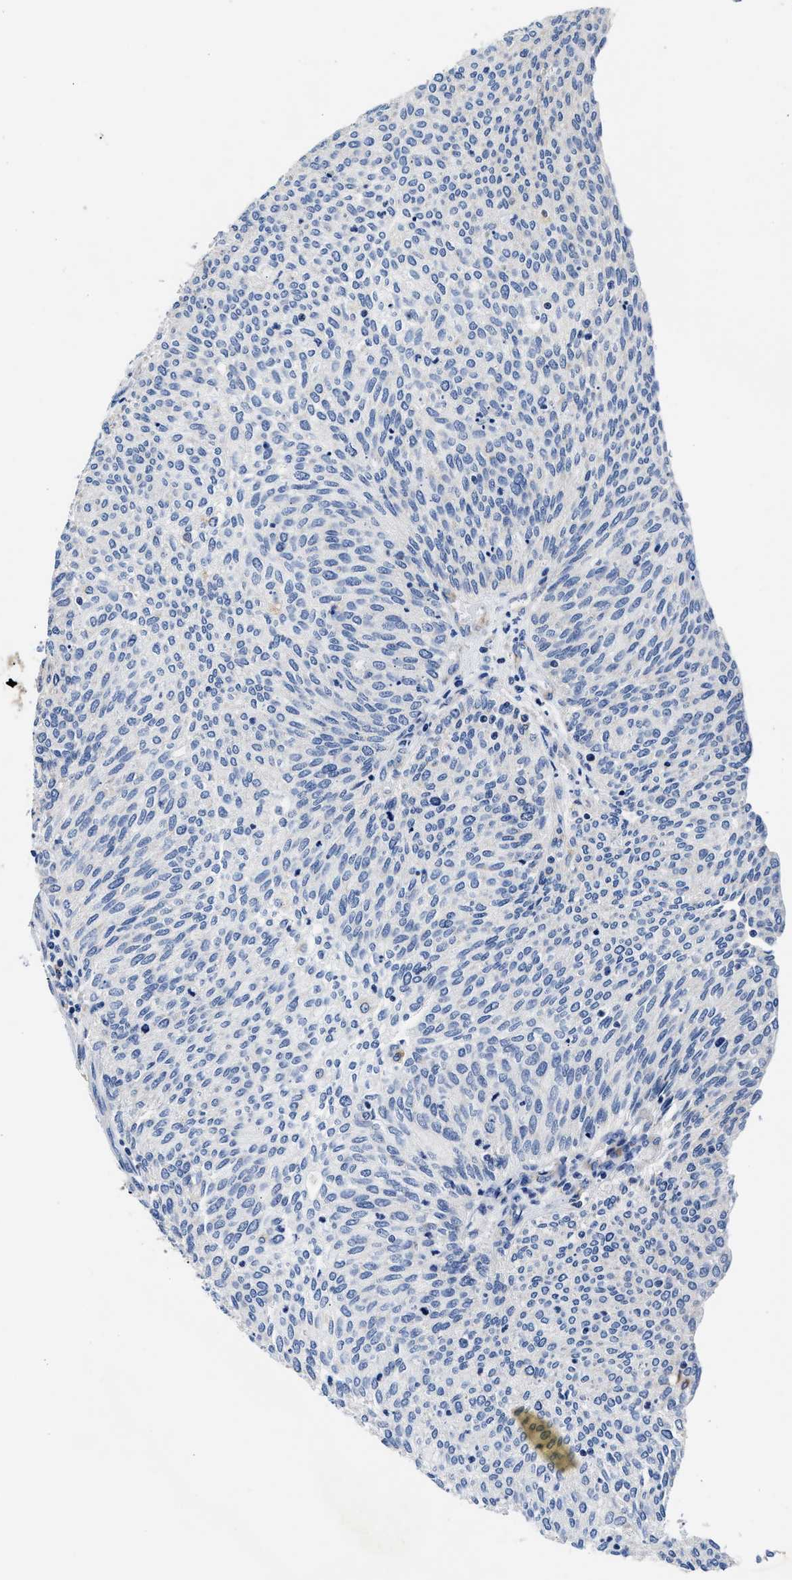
{"staining": {"intensity": "negative", "quantity": "none", "location": "none"}, "tissue": "urothelial cancer", "cell_type": "Tumor cells", "image_type": "cancer", "snomed": [{"axis": "morphology", "description": "Urothelial carcinoma, Low grade"}, {"axis": "topography", "description": "Urinary bladder"}], "caption": "High power microscopy photomicrograph of an immunohistochemistry (IHC) photomicrograph of urothelial cancer, revealing no significant staining in tumor cells.", "gene": "ACADVL", "patient": {"sex": "female", "age": 79}}